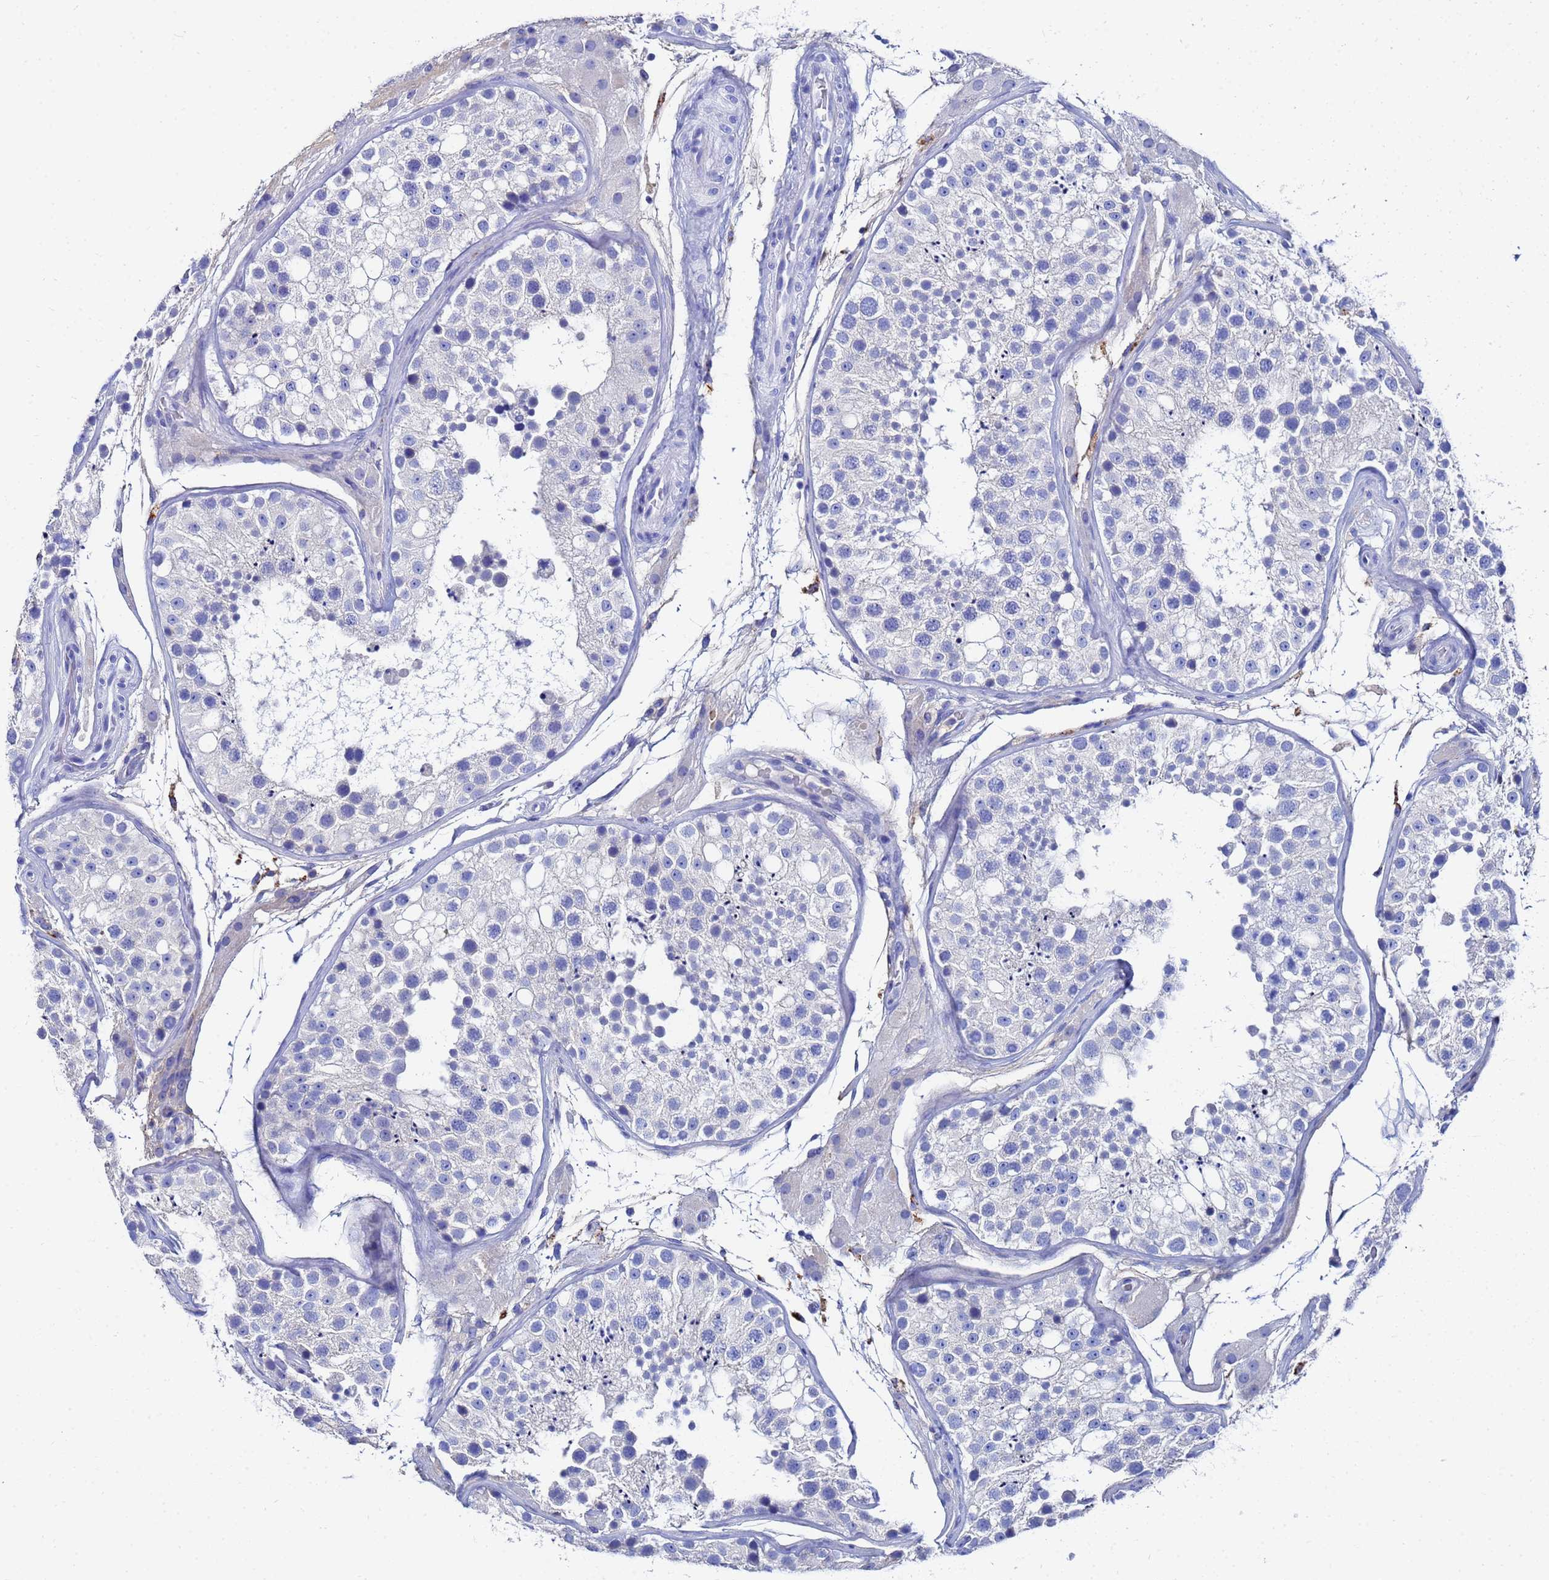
{"staining": {"intensity": "negative", "quantity": "none", "location": "none"}, "tissue": "testis", "cell_type": "Cells in seminiferous ducts", "image_type": "normal", "snomed": [{"axis": "morphology", "description": "Normal tissue, NOS"}, {"axis": "topography", "description": "Testis"}], "caption": "Immunohistochemistry (IHC) micrograph of benign testis: testis stained with DAB demonstrates no significant protein expression in cells in seminiferous ducts. (Brightfield microscopy of DAB (3,3'-diaminobenzidine) immunohistochemistry (IHC) at high magnification).", "gene": "AQP12A", "patient": {"sex": "male", "age": 26}}